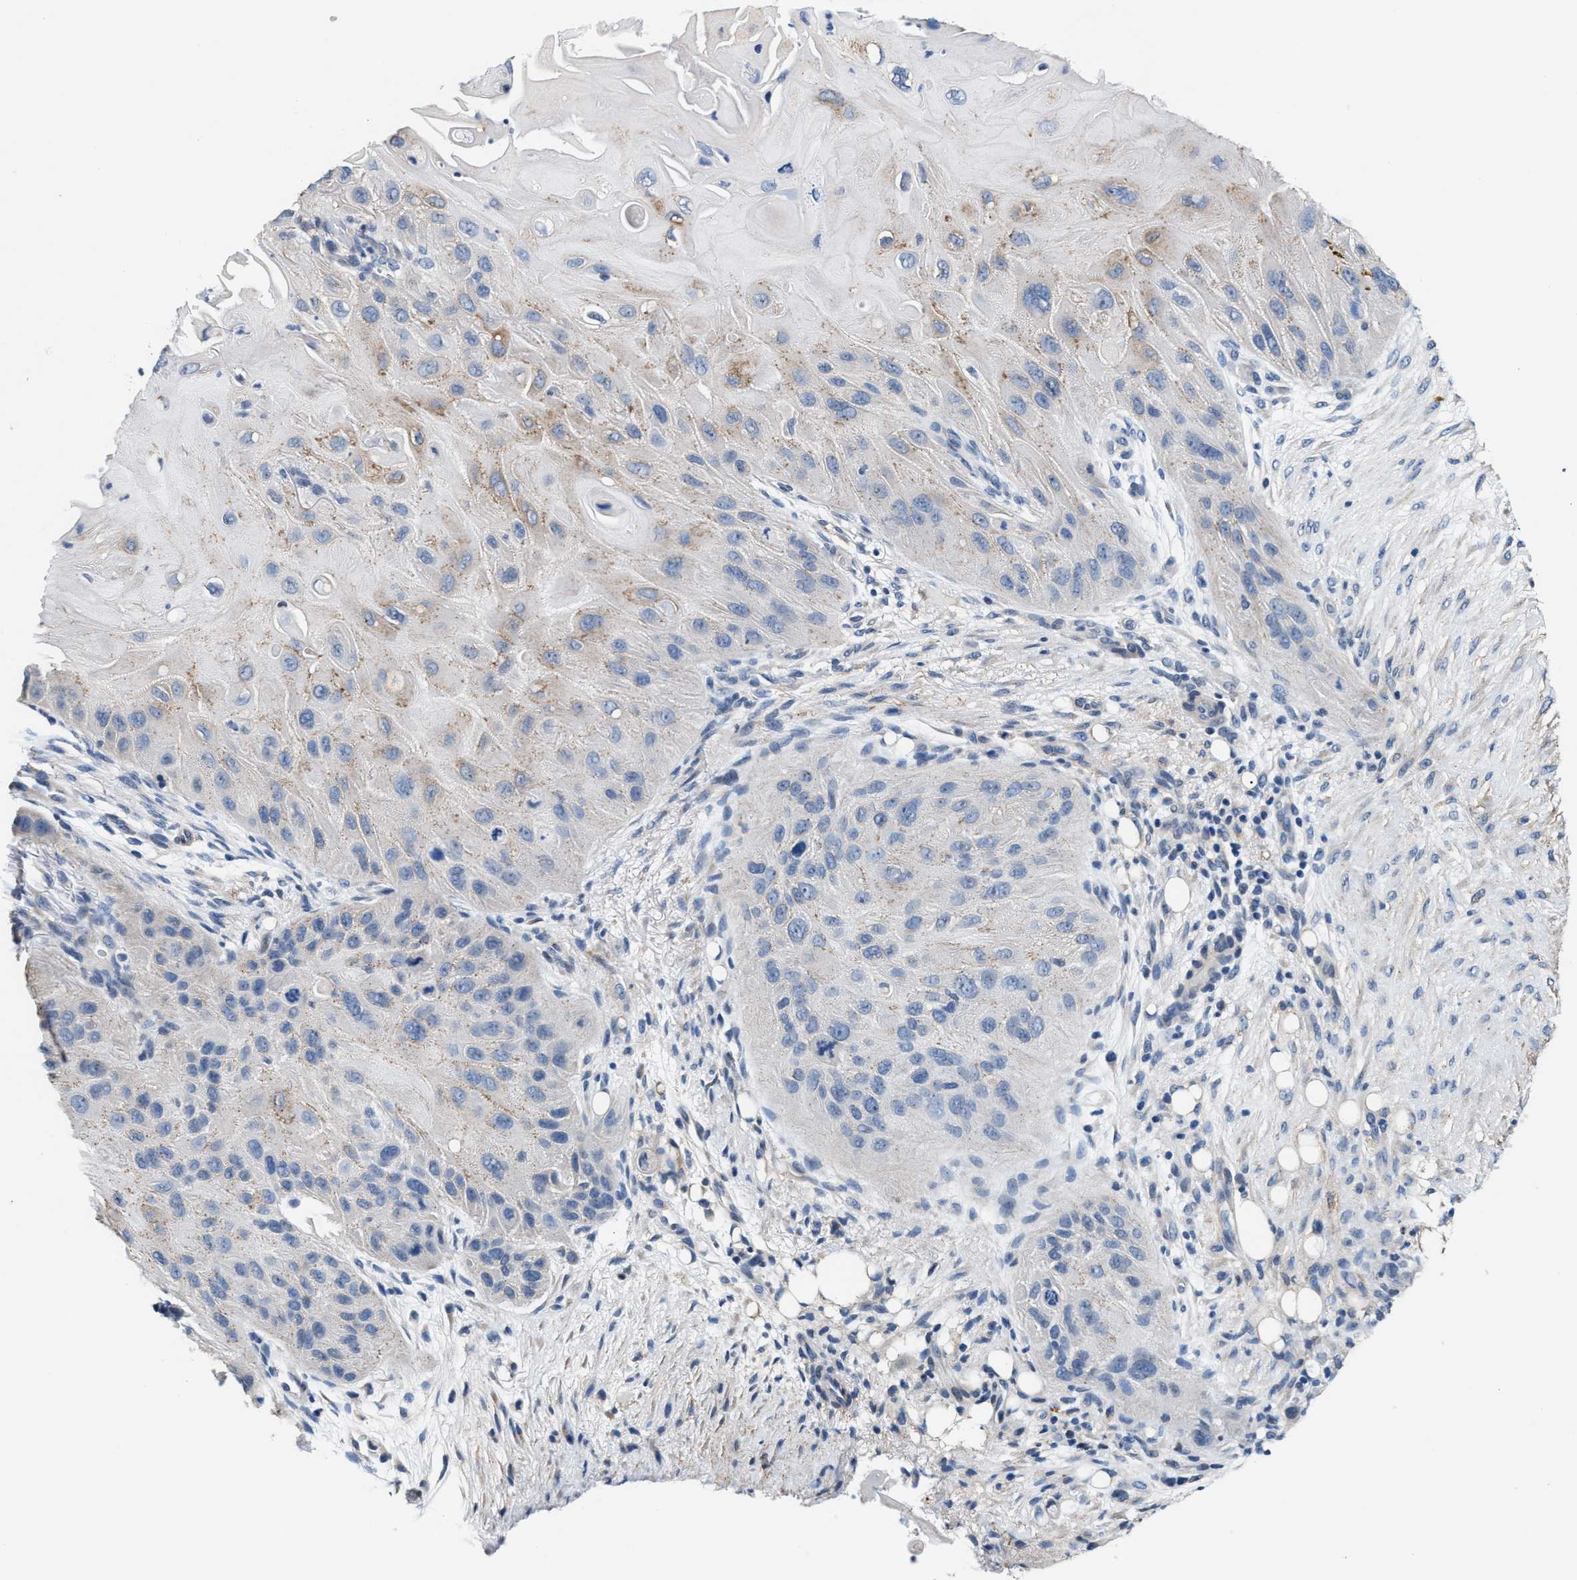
{"staining": {"intensity": "weak", "quantity": "<25%", "location": "cytoplasmic/membranous"}, "tissue": "skin cancer", "cell_type": "Tumor cells", "image_type": "cancer", "snomed": [{"axis": "morphology", "description": "Squamous cell carcinoma, NOS"}, {"axis": "topography", "description": "Skin"}], "caption": "Skin cancer was stained to show a protein in brown. There is no significant expression in tumor cells.", "gene": "MYH3", "patient": {"sex": "female", "age": 77}}